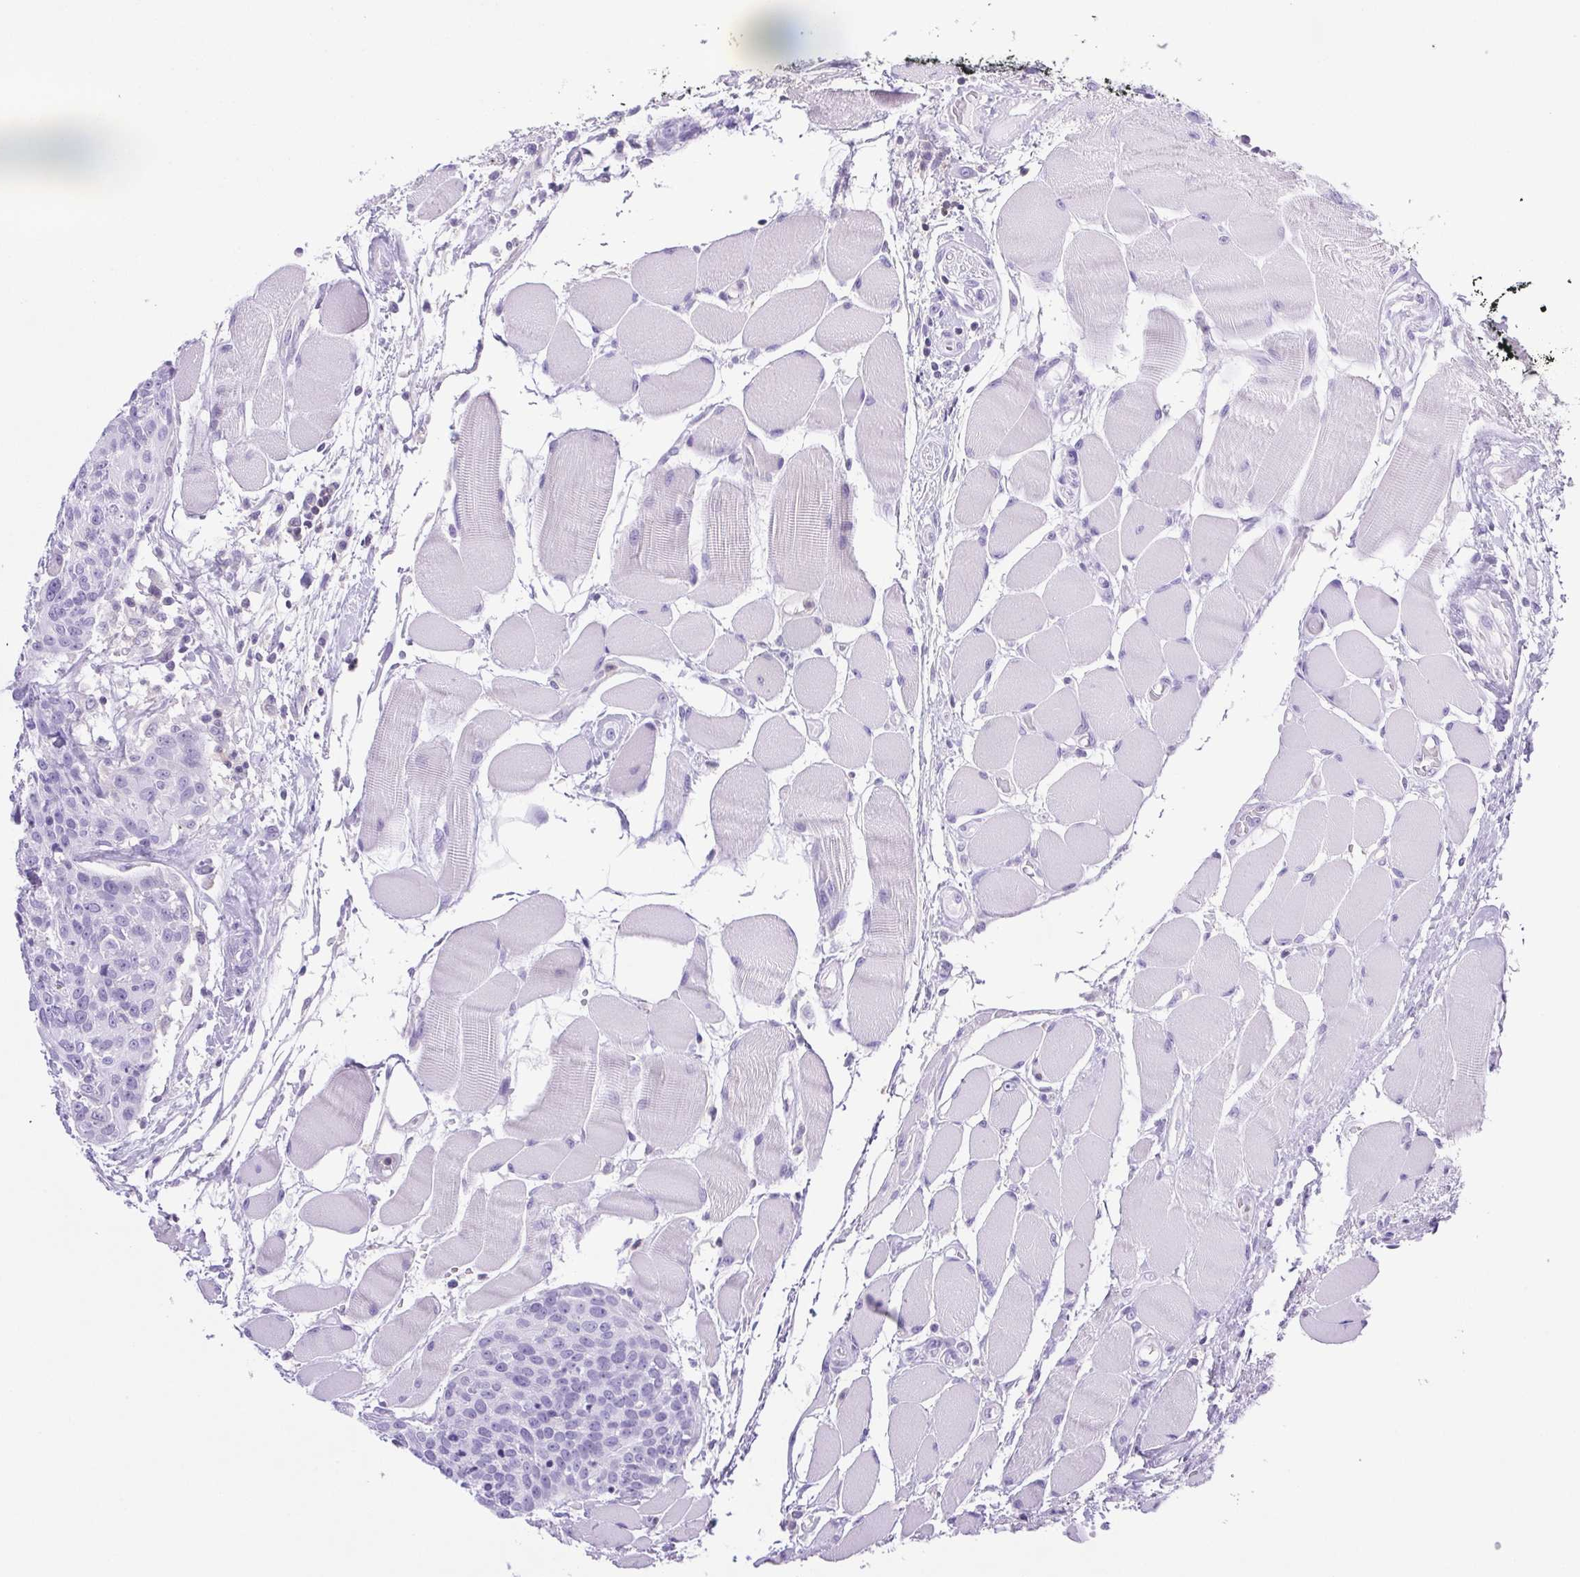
{"staining": {"intensity": "negative", "quantity": "none", "location": "none"}, "tissue": "head and neck cancer", "cell_type": "Tumor cells", "image_type": "cancer", "snomed": [{"axis": "morphology", "description": "Squamous cell carcinoma, NOS"}, {"axis": "topography", "description": "Oral tissue"}, {"axis": "topography", "description": "Head-Neck"}], "caption": "Image shows no protein positivity in tumor cells of head and neck squamous cell carcinoma tissue.", "gene": "SYNPR", "patient": {"sex": "male", "age": 64}}